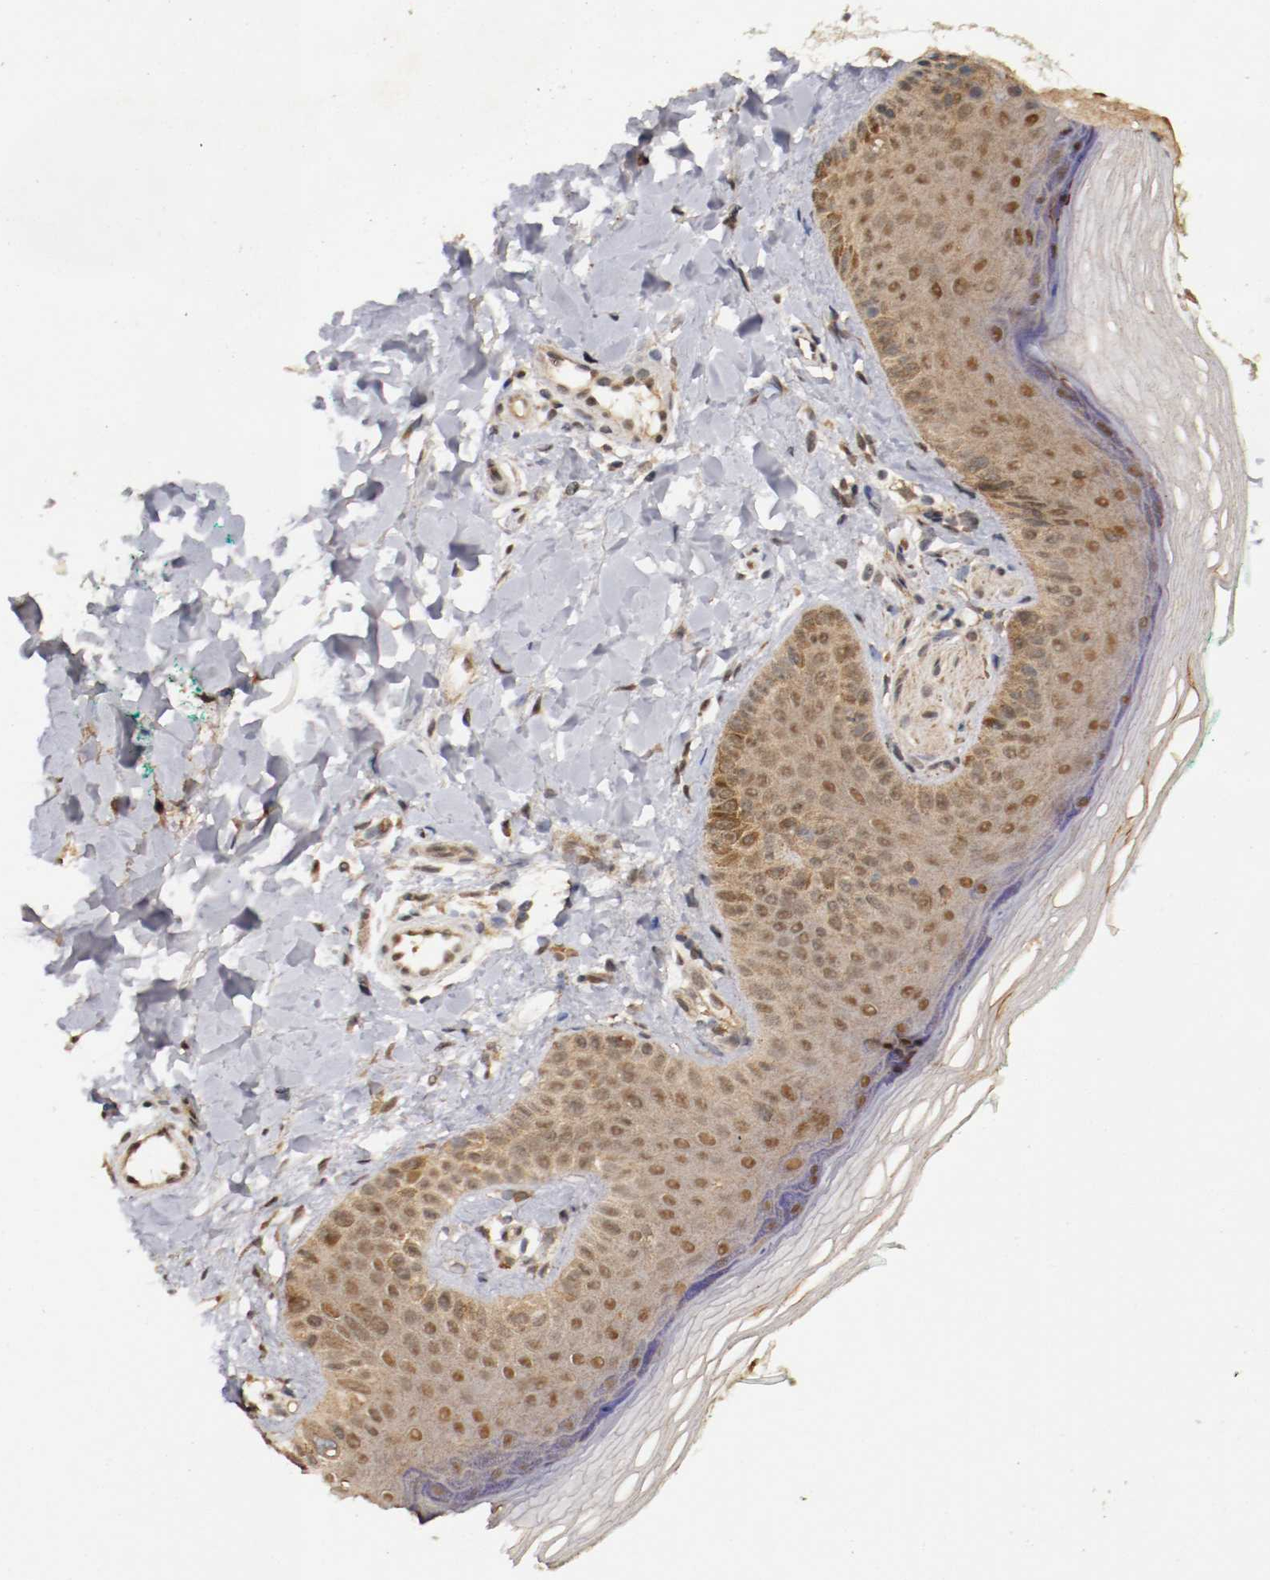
{"staining": {"intensity": "moderate", "quantity": ">75%", "location": "cytoplasmic/membranous"}, "tissue": "skin", "cell_type": "Fibroblasts", "image_type": "normal", "snomed": [{"axis": "morphology", "description": "Normal tissue, NOS"}, {"axis": "topography", "description": "Skin"}], "caption": "Human skin stained with a brown dye reveals moderate cytoplasmic/membranous positive expression in about >75% of fibroblasts.", "gene": "DNMT3B", "patient": {"sex": "male", "age": 26}}